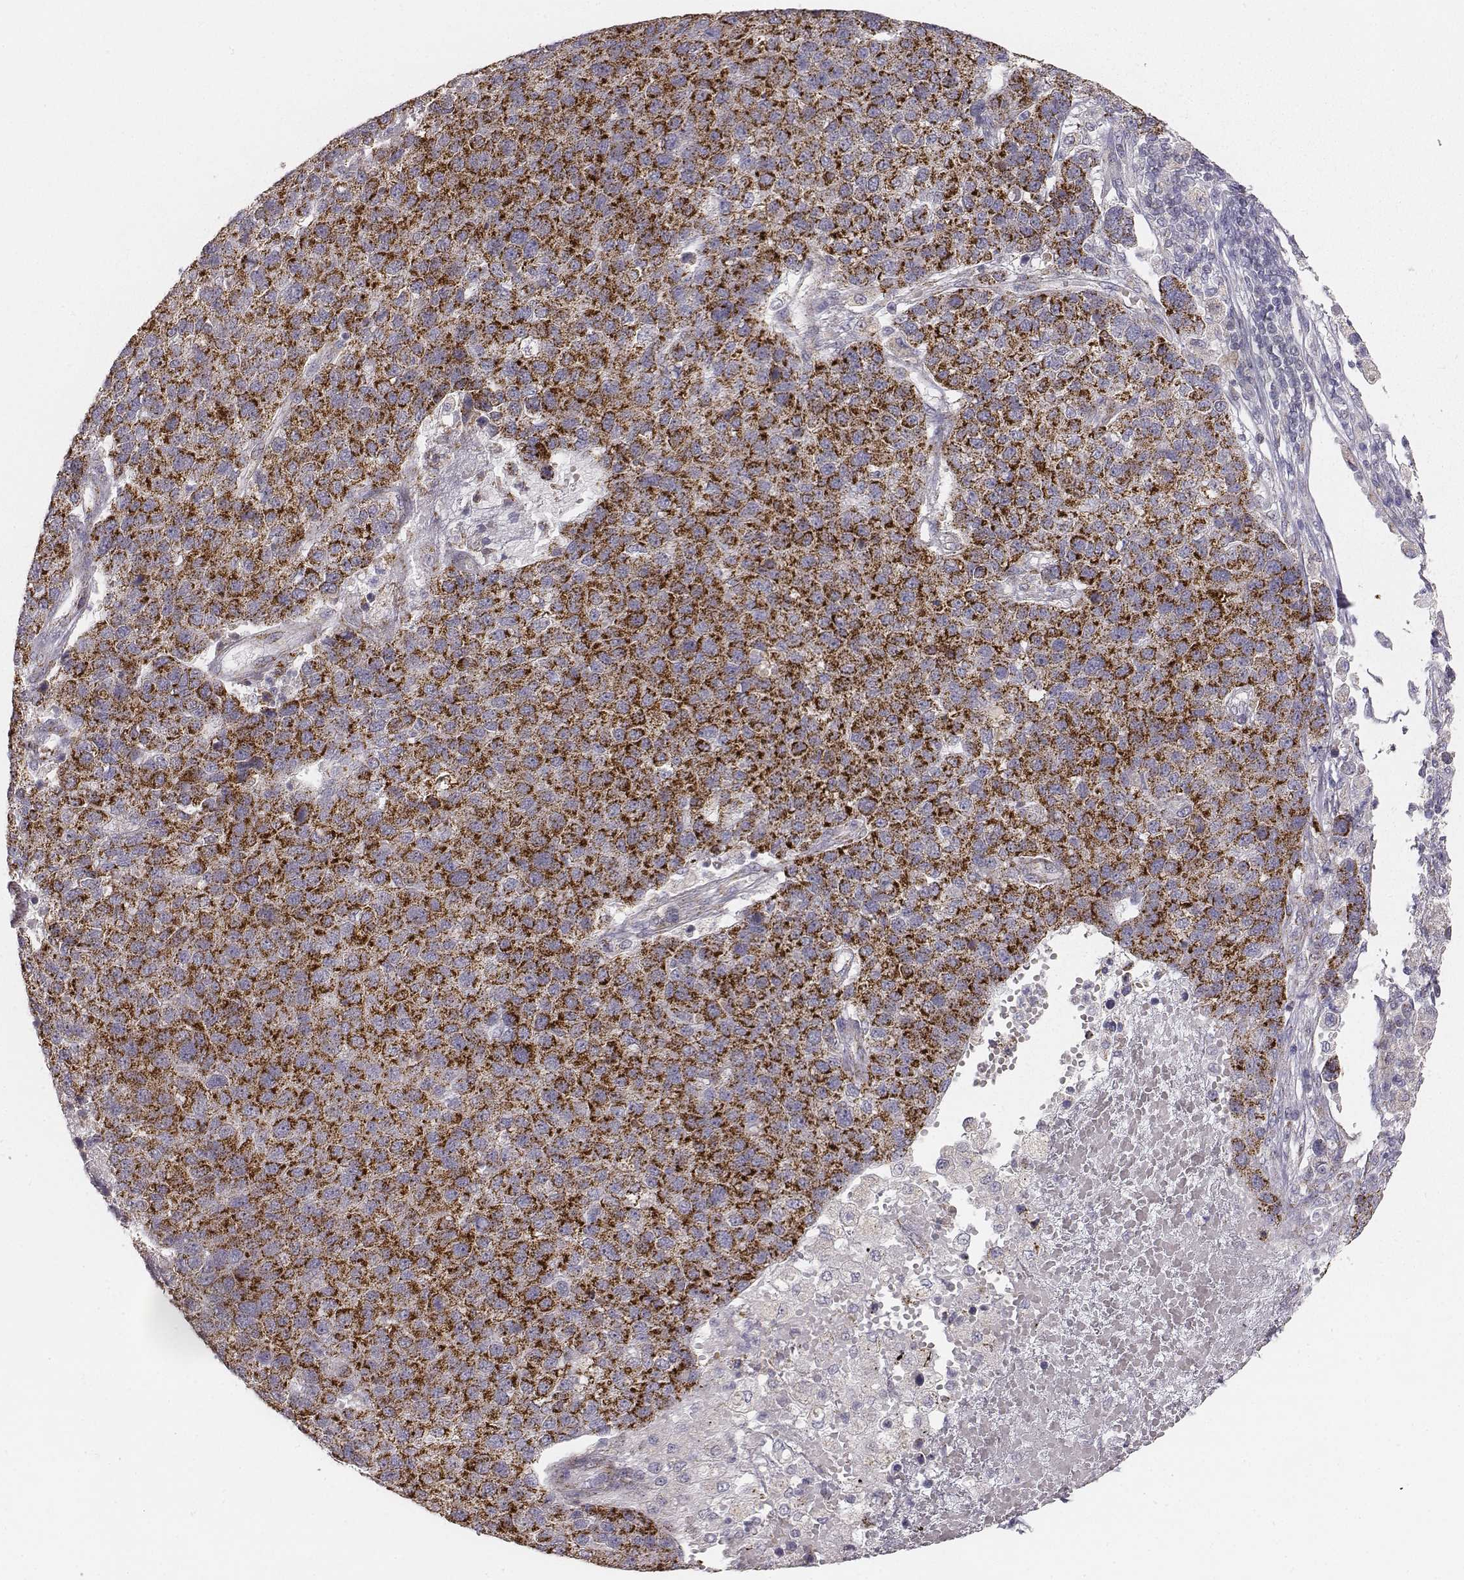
{"staining": {"intensity": "strong", "quantity": ">75%", "location": "cytoplasmic/membranous"}, "tissue": "pancreatic cancer", "cell_type": "Tumor cells", "image_type": "cancer", "snomed": [{"axis": "morphology", "description": "Adenocarcinoma, NOS"}, {"axis": "topography", "description": "Pancreas"}], "caption": "This image exhibits adenocarcinoma (pancreatic) stained with immunohistochemistry to label a protein in brown. The cytoplasmic/membranous of tumor cells show strong positivity for the protein. Nuclei are counter-stained blue.", "gene": "ABCD3", "patient": {"sex": "female", "age": 61}}